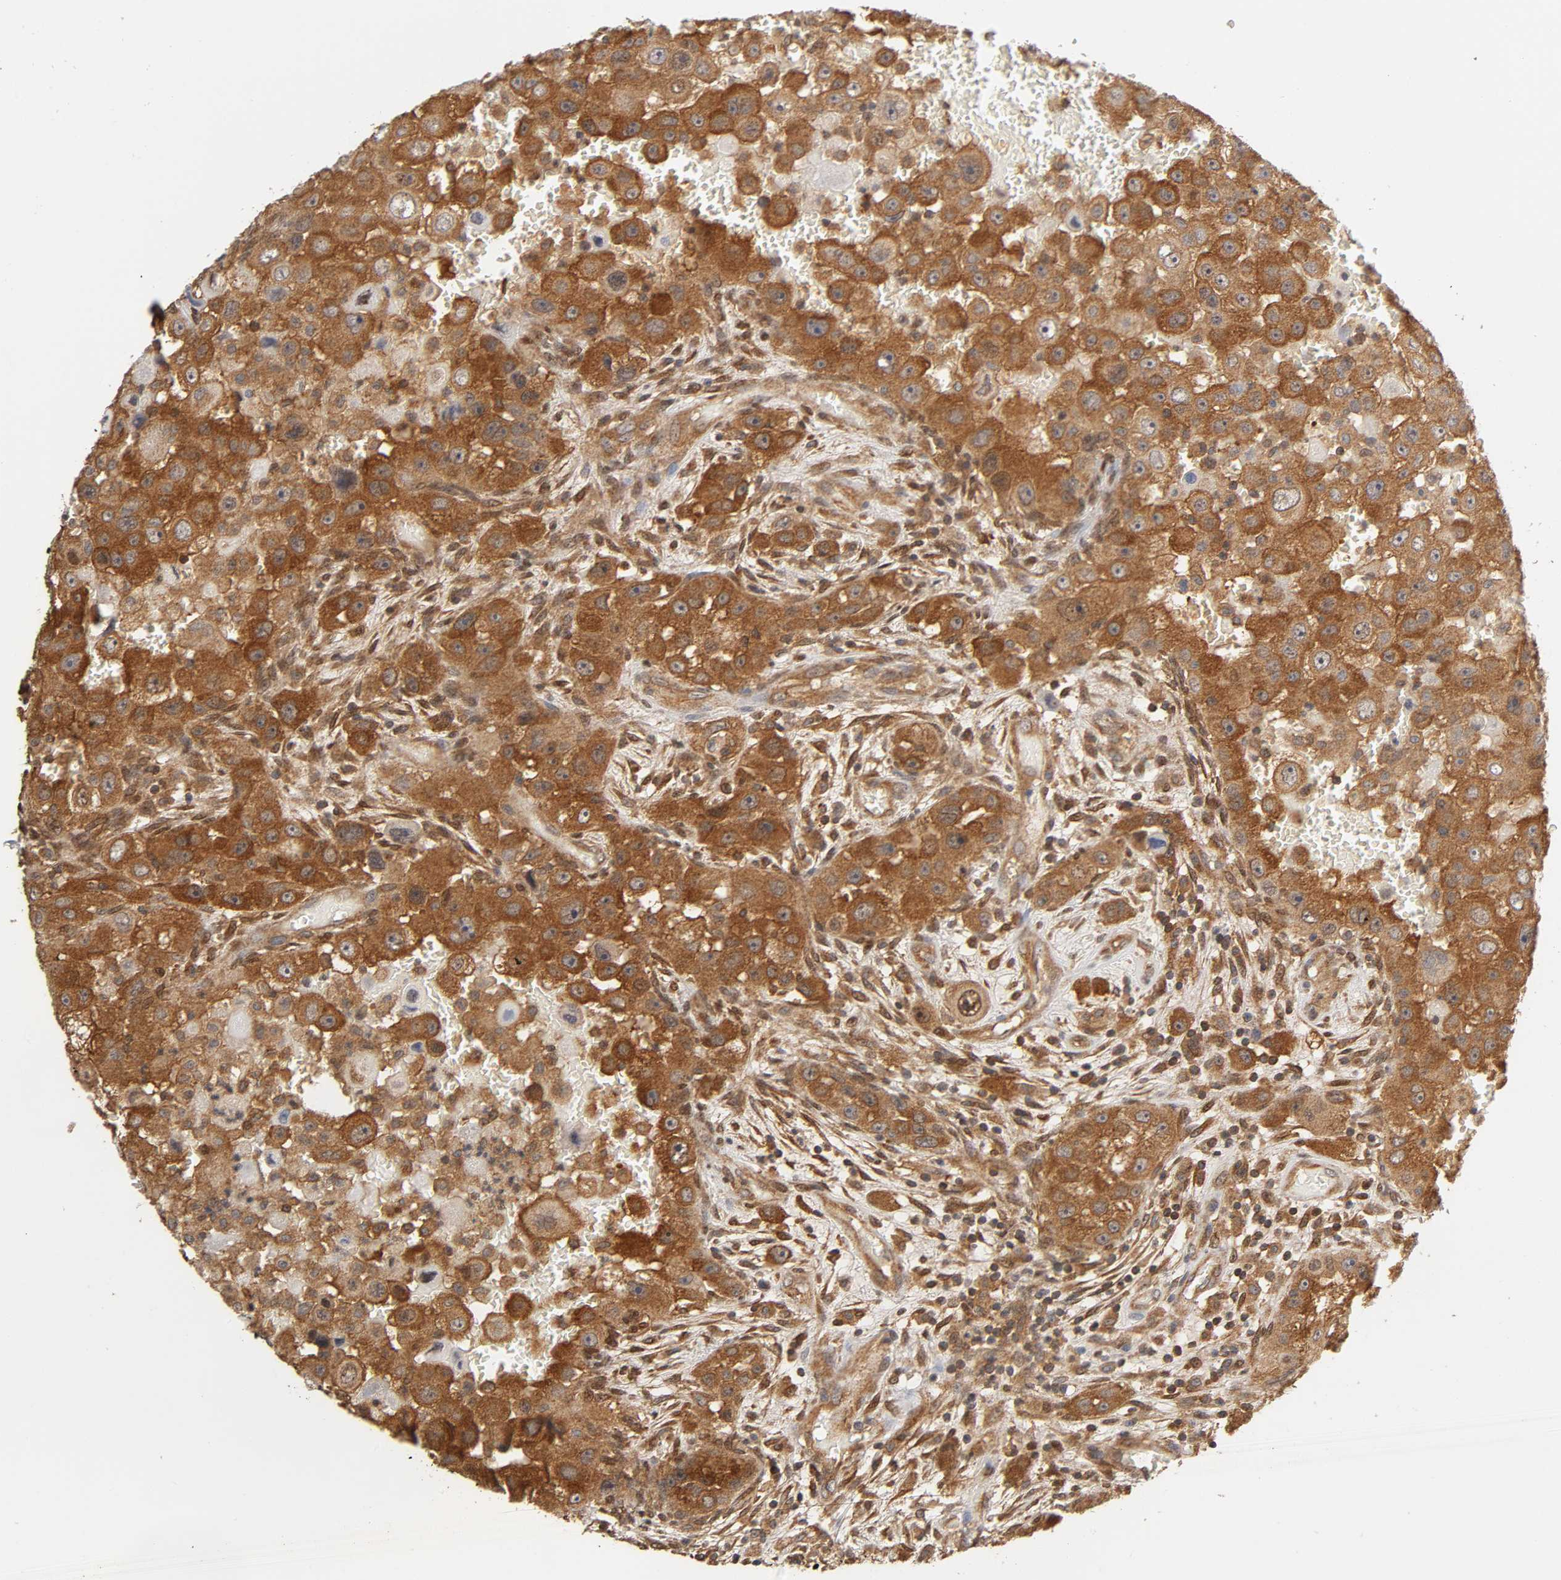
{"staining": {"intensity": "strong", "quantity": ">75%", "location": "cytoplasmic/membranous"}, "tissue": "head and neck cancer", "cell_type": "Tumor cells", "image_type": "cancer", "snomed": [{"axis": "morphology", "description": "Carcinoma, NOS"}, {"axis": "topography", "description": "Head-Neck"}], "caption": "Approximately >75% of tumor cells in human head and neck cancer display strong cytoplasmic/membranous protein staining as visualized by brown immunohistochemical staining.", "gene": "PAFAH1B1", "patient": {"sex": "male", "age": 87}}